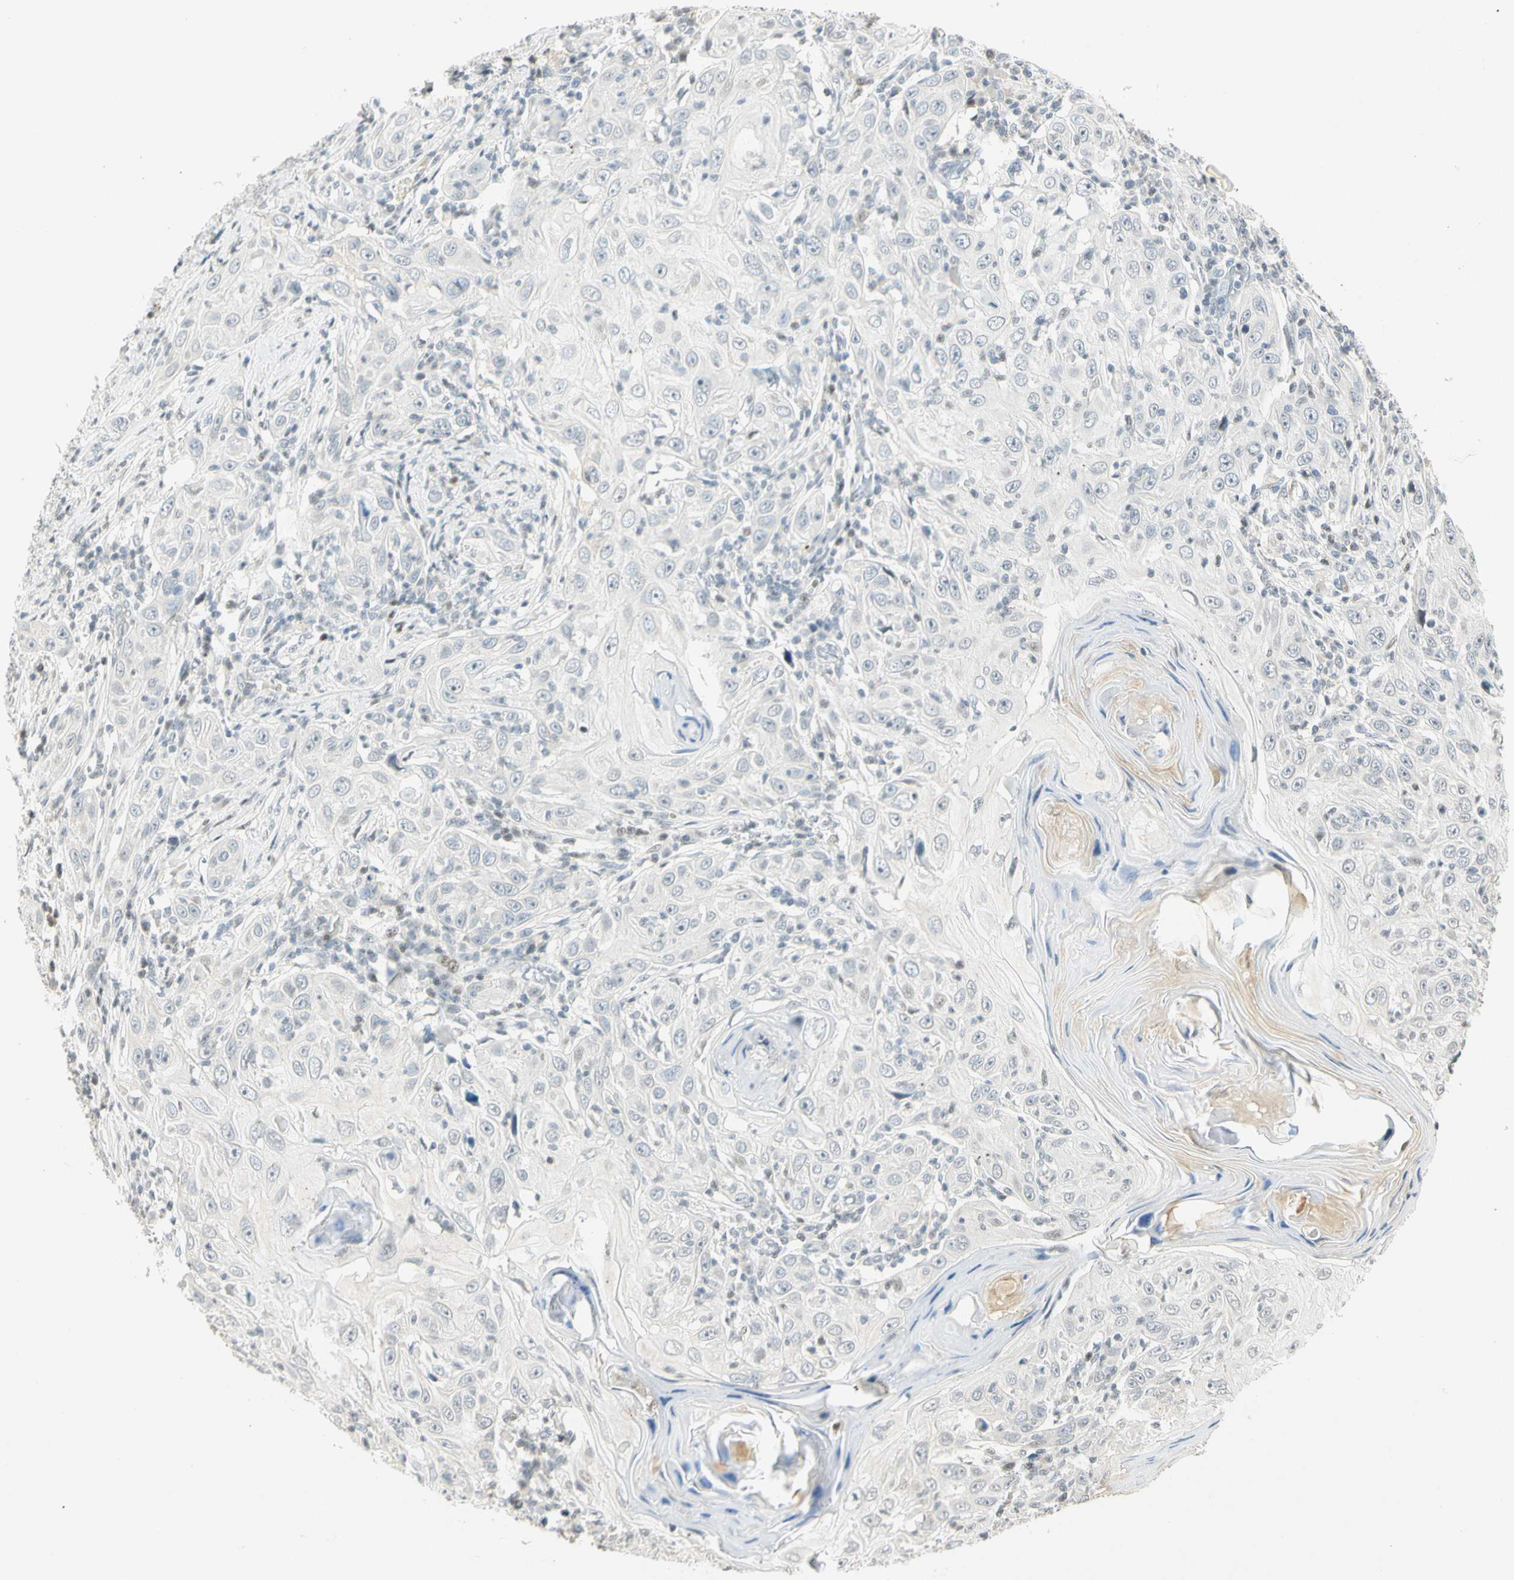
{"staining": {"intensity": "weak", "quantity": "<25%", "location": "nuclear"}, "tissue": "skin cancer", "cell_type": "Tumor cells", "image_type": "cancer", "snomed": [{"axis": "morphology", "description": "Squamous cell carcinoma, NOS"}, {"axis": "topography", "description": "Skin"}], "caption": "Tumor cells show no significant expression in skin cancer.", "gene": "SMAD3", "patient": {"sex": "female", "age": 88}}